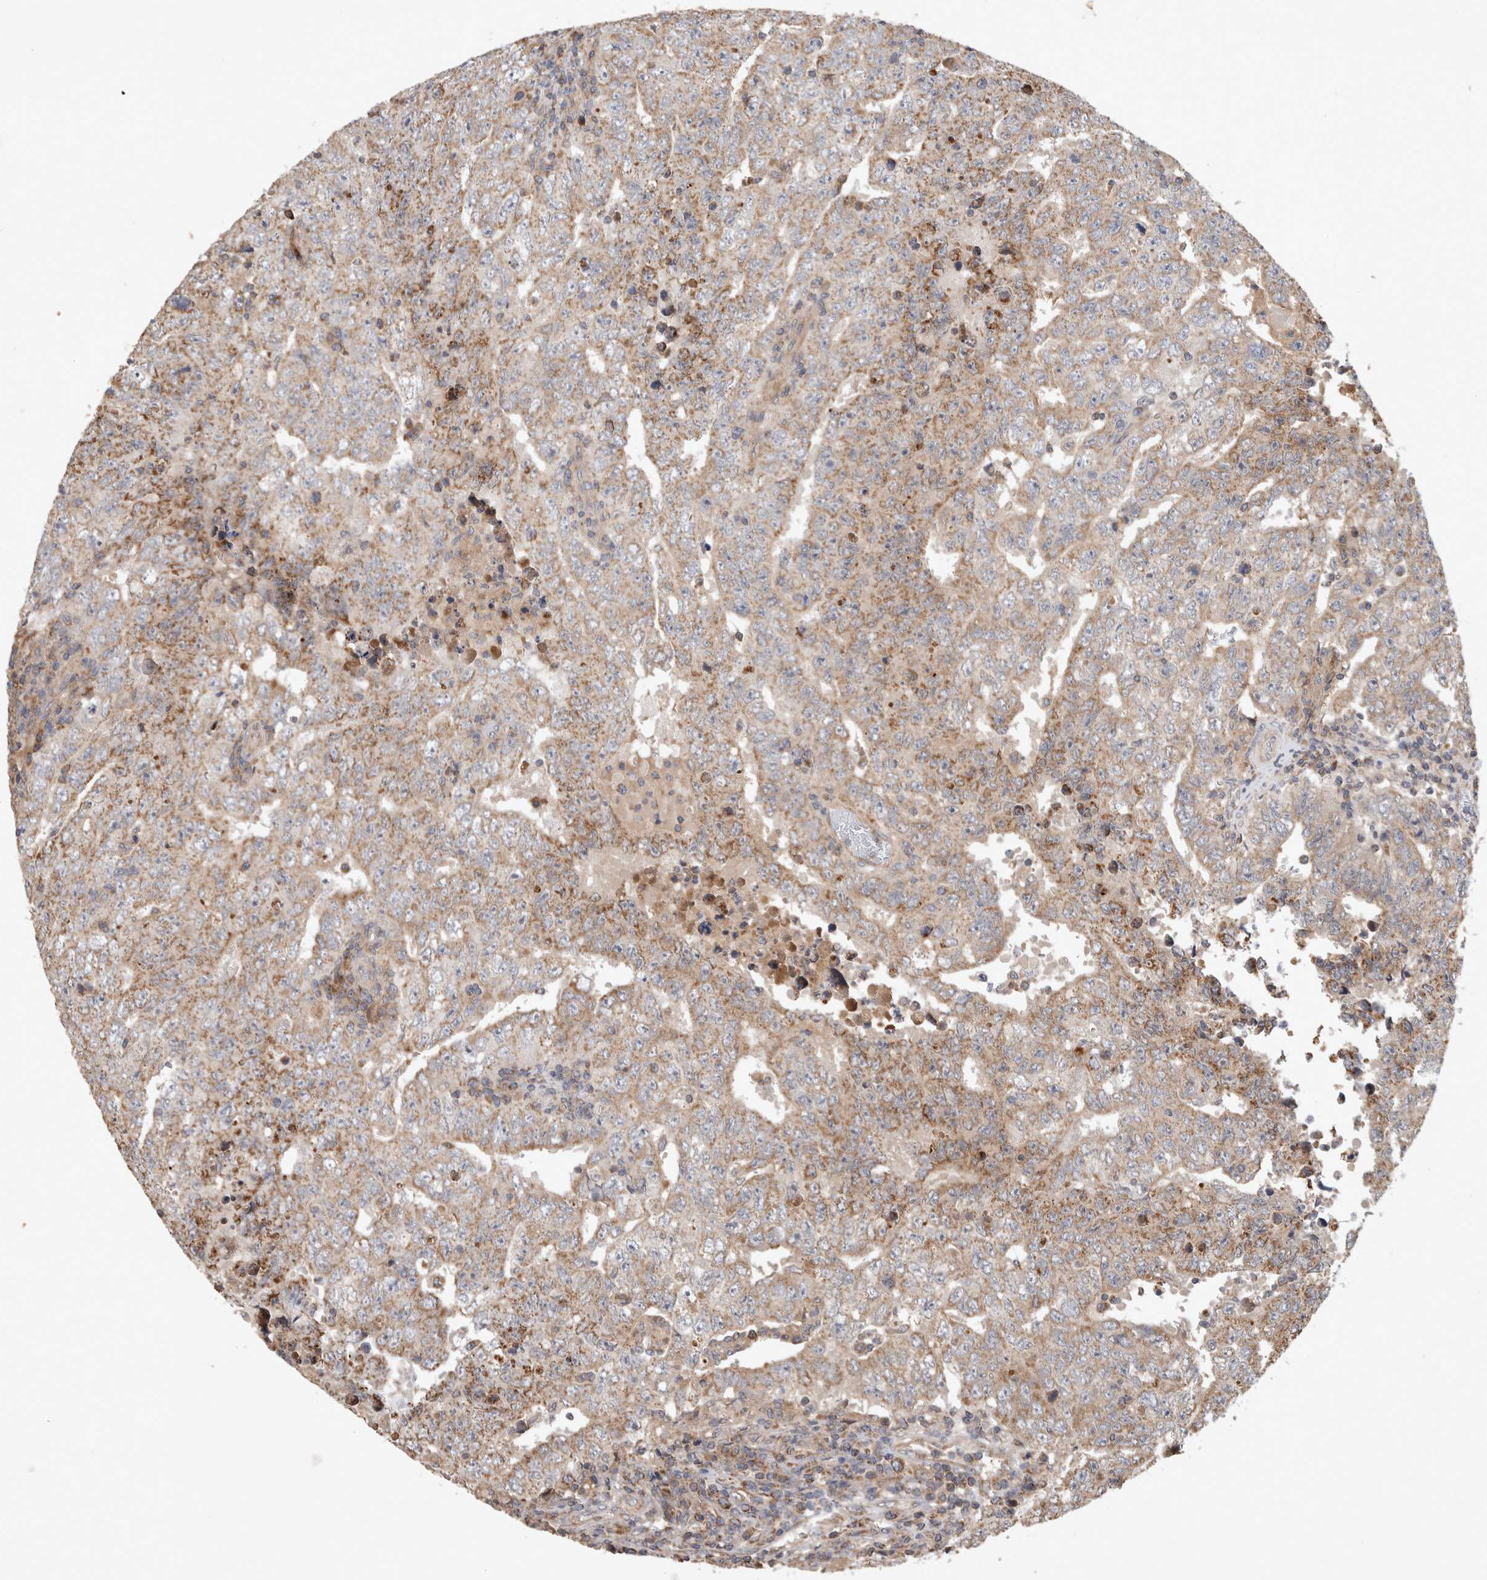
{"staining": {"intensity": "weak", "quantity": "25%-75%", "location": "cytoplasmic/membranous"}, "tissue": "testis cancer", "cell_type": "Tumor cells", "image_type": "cancer", "snomed": [{"axis": "morphology", "description": "Carcinoma, Embryonal, NOS"}, {"axis": "topography", "description": "Testis"}], "caption": "Immunohistochemical staining of testis embryonal carcinoma exhibits weak cytoplasmic/membranous protein positivity in approximately 25%-75% of tumor cells.", "gene": "SERAC1", "patient": {"sex": "male", "age": 26}}